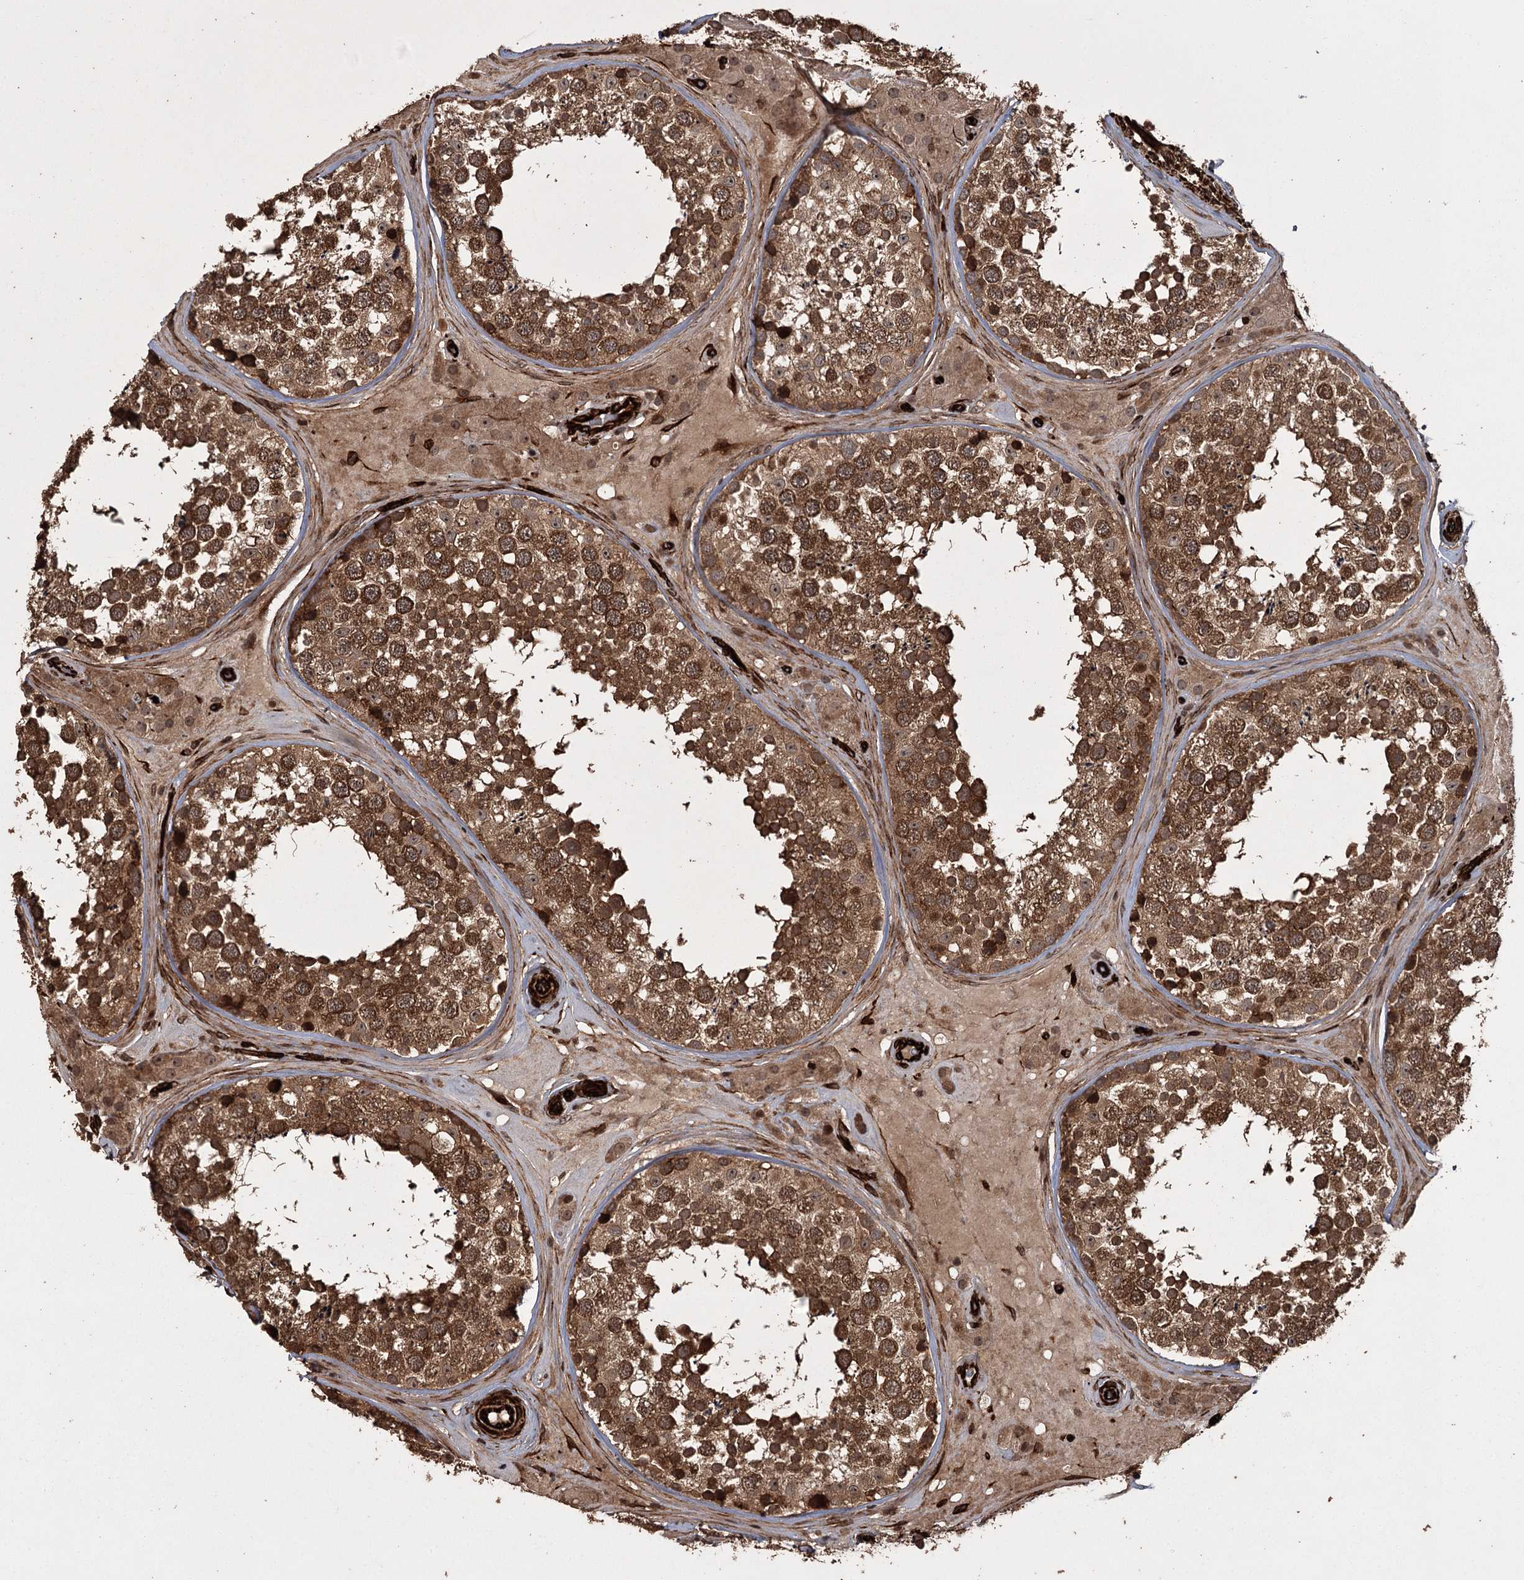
{"staining": {"intensity": "moderate", "quantity": ">75%", "location": "cytoplasmic/membranous"}, "tissue": "testis", "cell_type": "Cells in seminiferous ducts", "image_type": "normal", "snomed": [{"axis": "morphology", "description": "Normal tissue, NOS"}, {"axis": "topography", "description": "Testis"}], "caption": "High-power microscopy captured an immunohistochemistry (IHC) photomicrograph of unremarkable testis, revealing moderate cytoplasmic/membranous staining in about >75% of cells in seminiferous ducts. (IHC, brightfield microscopy, high magnification).", "gene": "RPAP3", "patient": {"sex": "male", "age": 46}}